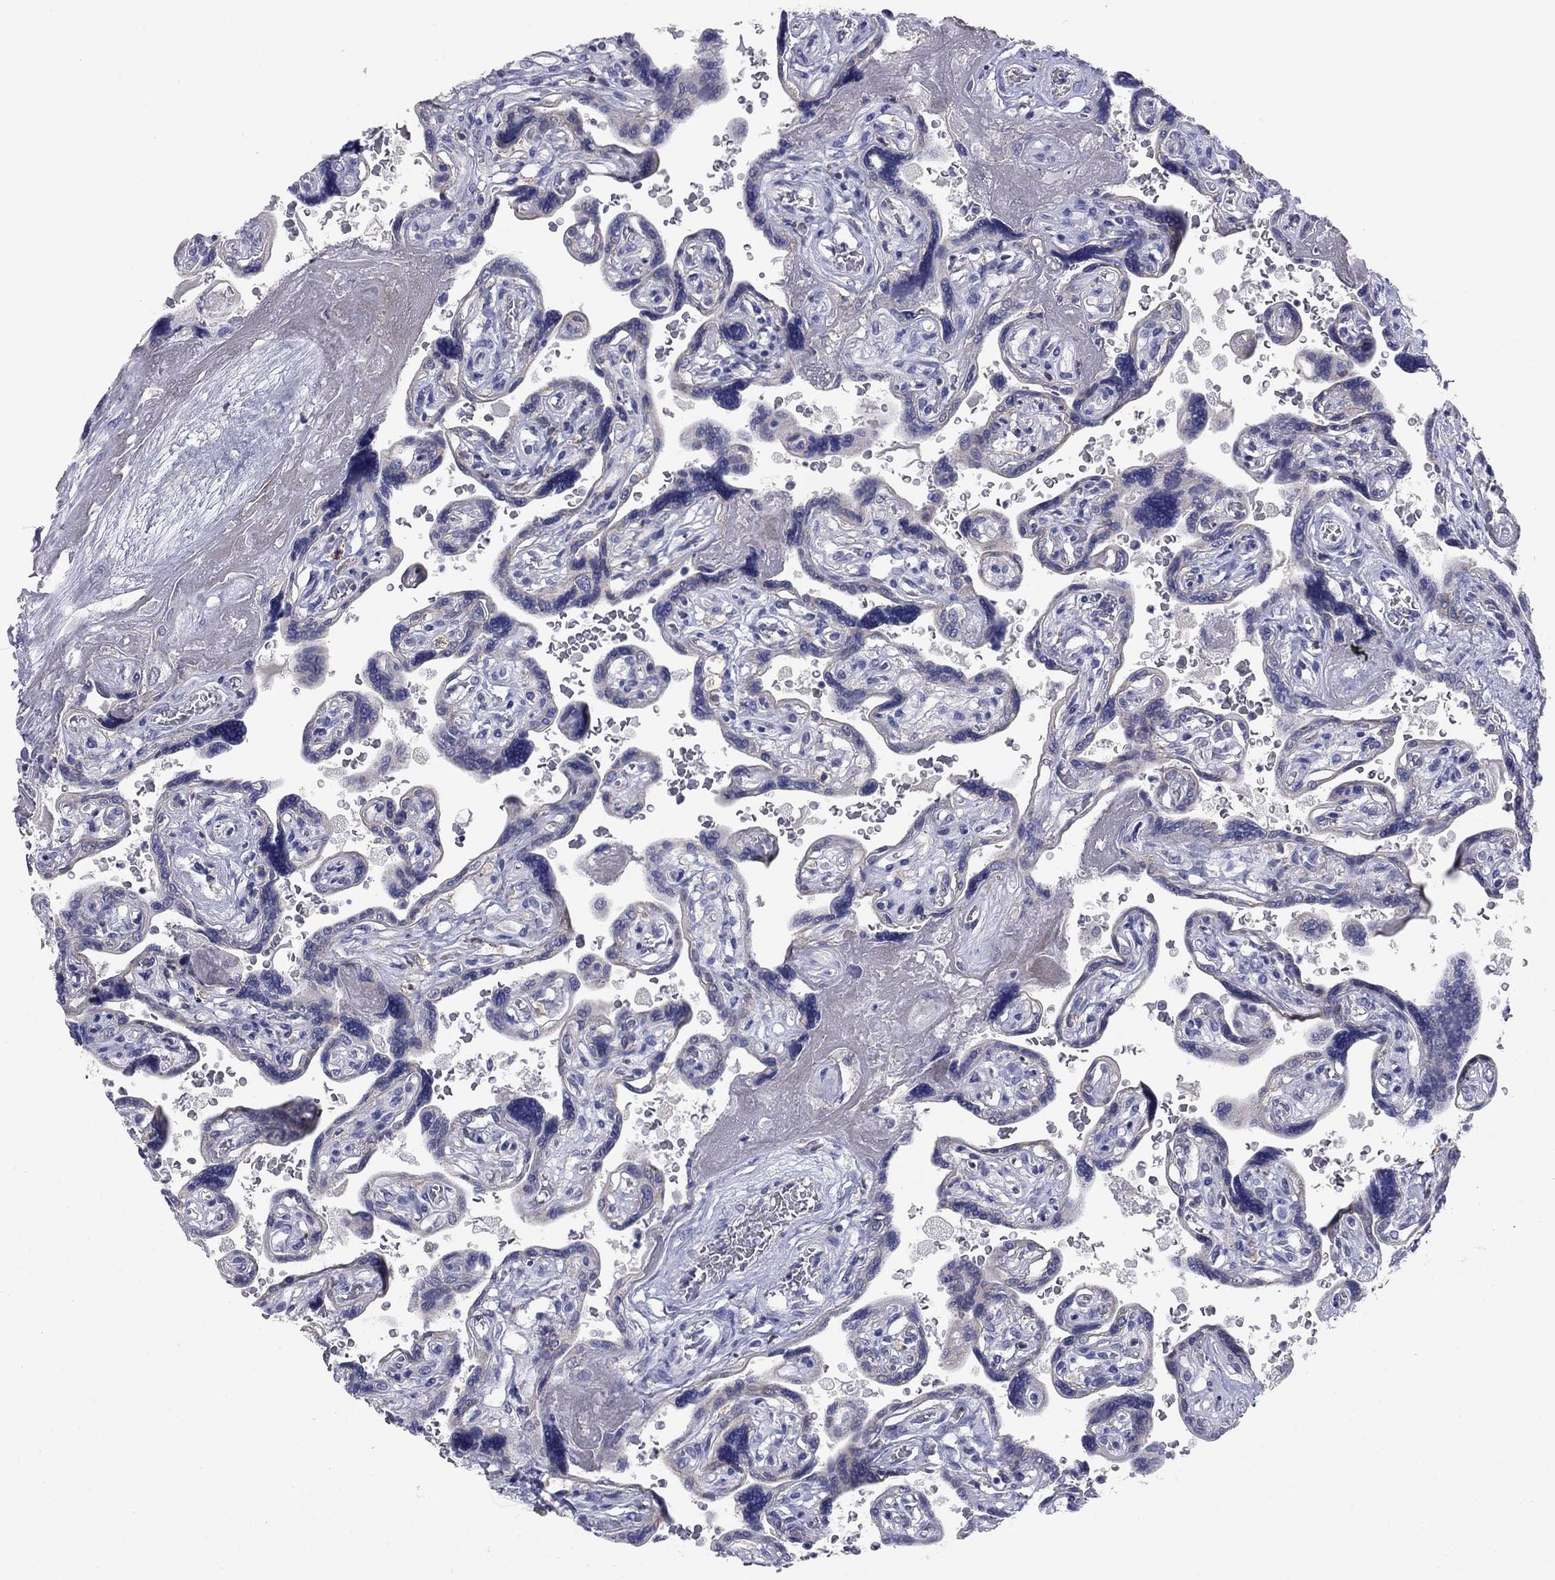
{"staining": {"intensity": "negative", "quantity": "none", "location": "none"}, "tissue": "placenta", "cell_type": "Decidual cells", "image_type": "normal", "snomed": [{"axis": "morphology", "description": "Normal tissue, NOS"}, {"axis": "topography", "description": "Placenta"}], "caption": "High power microscopy micrograph of an immunohistochemistry (IHC) histopathology image of normal placenta, revealing no significant expression in decidual cells.", "gene": "CNTNAP4", "patient": {"sex": "female", "age": 32}}